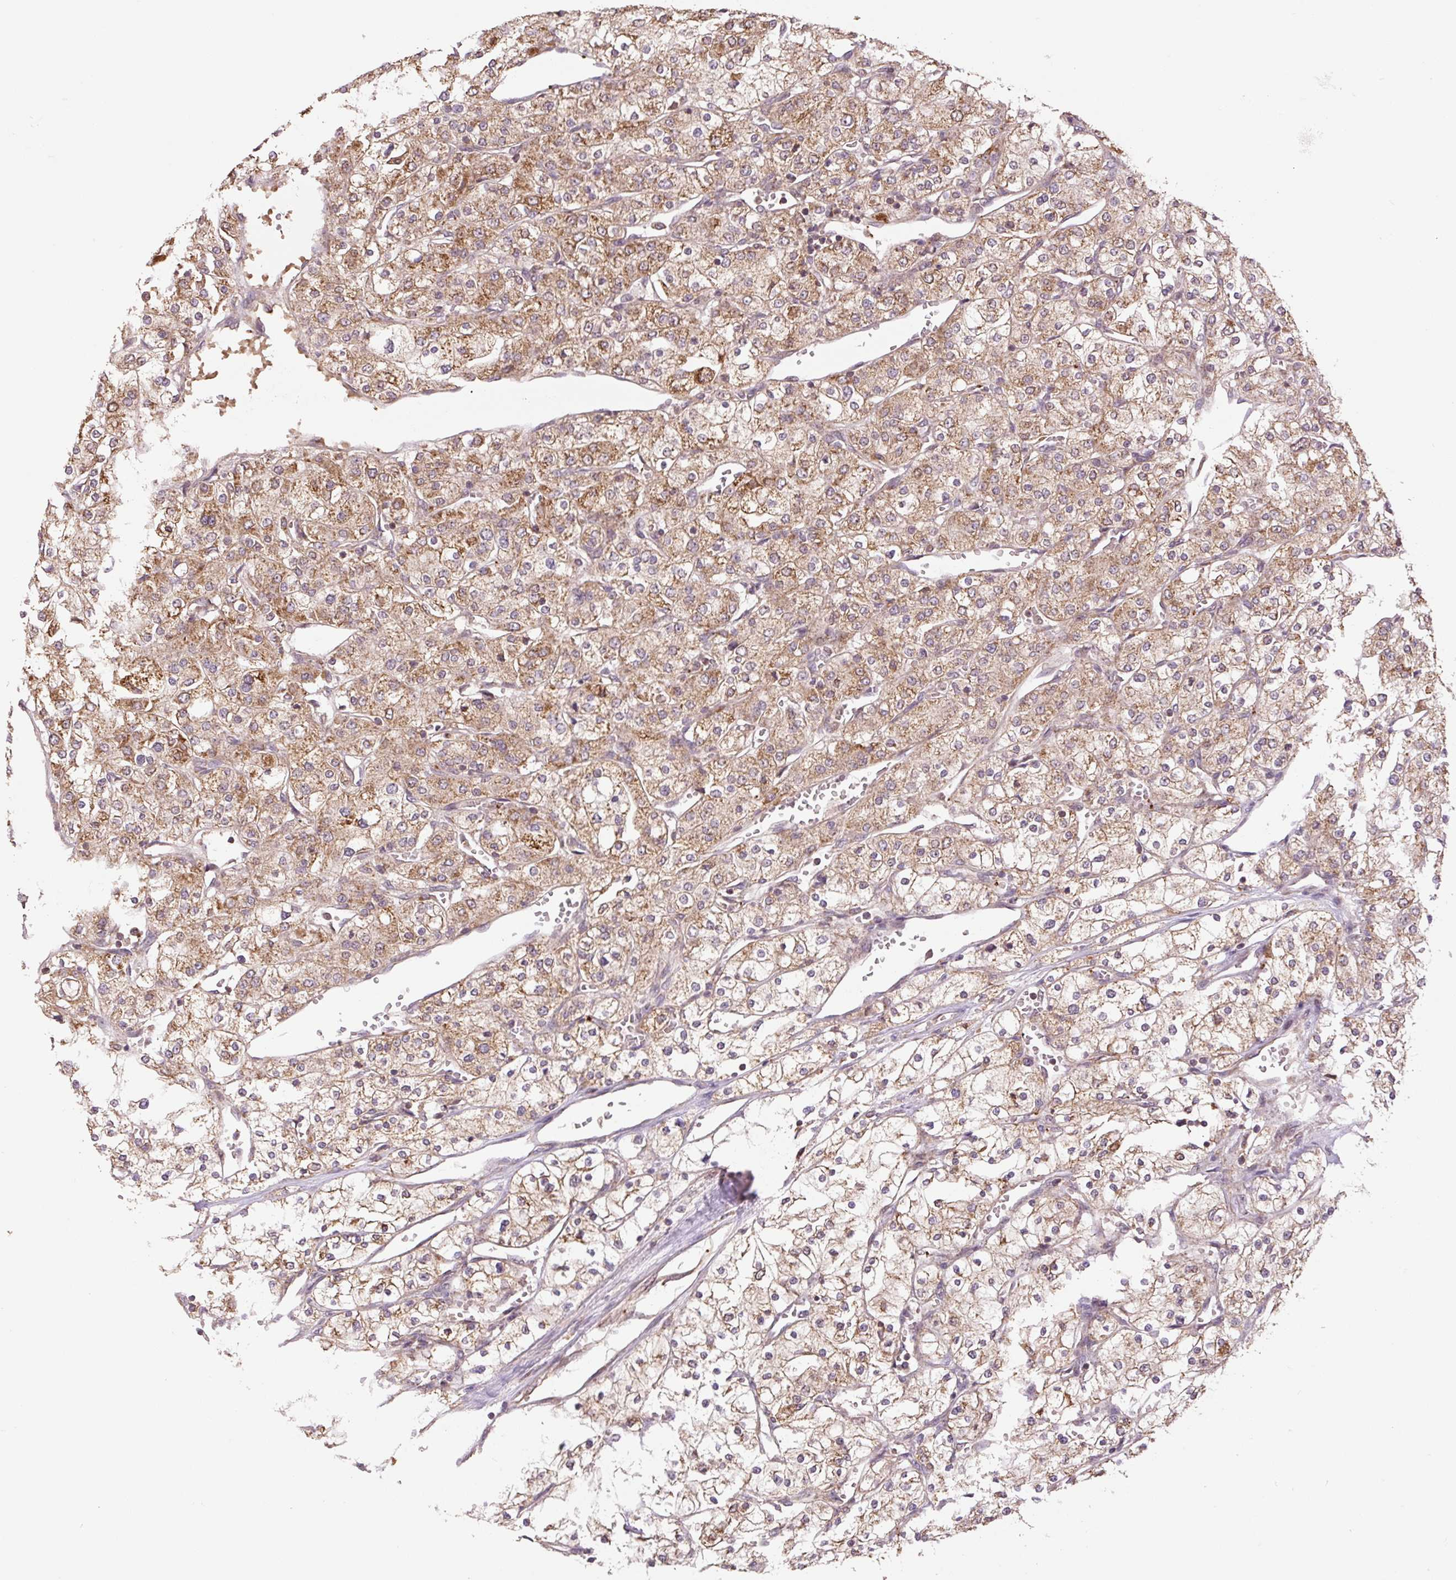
{"staining": {"intensity": "moderate", "quantity": ">75%", "location": "cytoplasmic/membranous"}, "tissue": "renal cancer", "cell_type": "Tumor cells", "image_type": "cancer", "snomed": [{"axis": "morphology", "description": "Adenocarcinoma, NOS"}, {"axis": "topography", "description": "Kidney"}], "caption": "Tumor cells demonstrate moderate cytoplasmic/membranous positivity in about >75% of cells in renal adenocarcinoma. (IHC, brightfield microscopy, high magnification).", "gene": "TMEM160", "patient": {"sex": "male", "age": 80}}